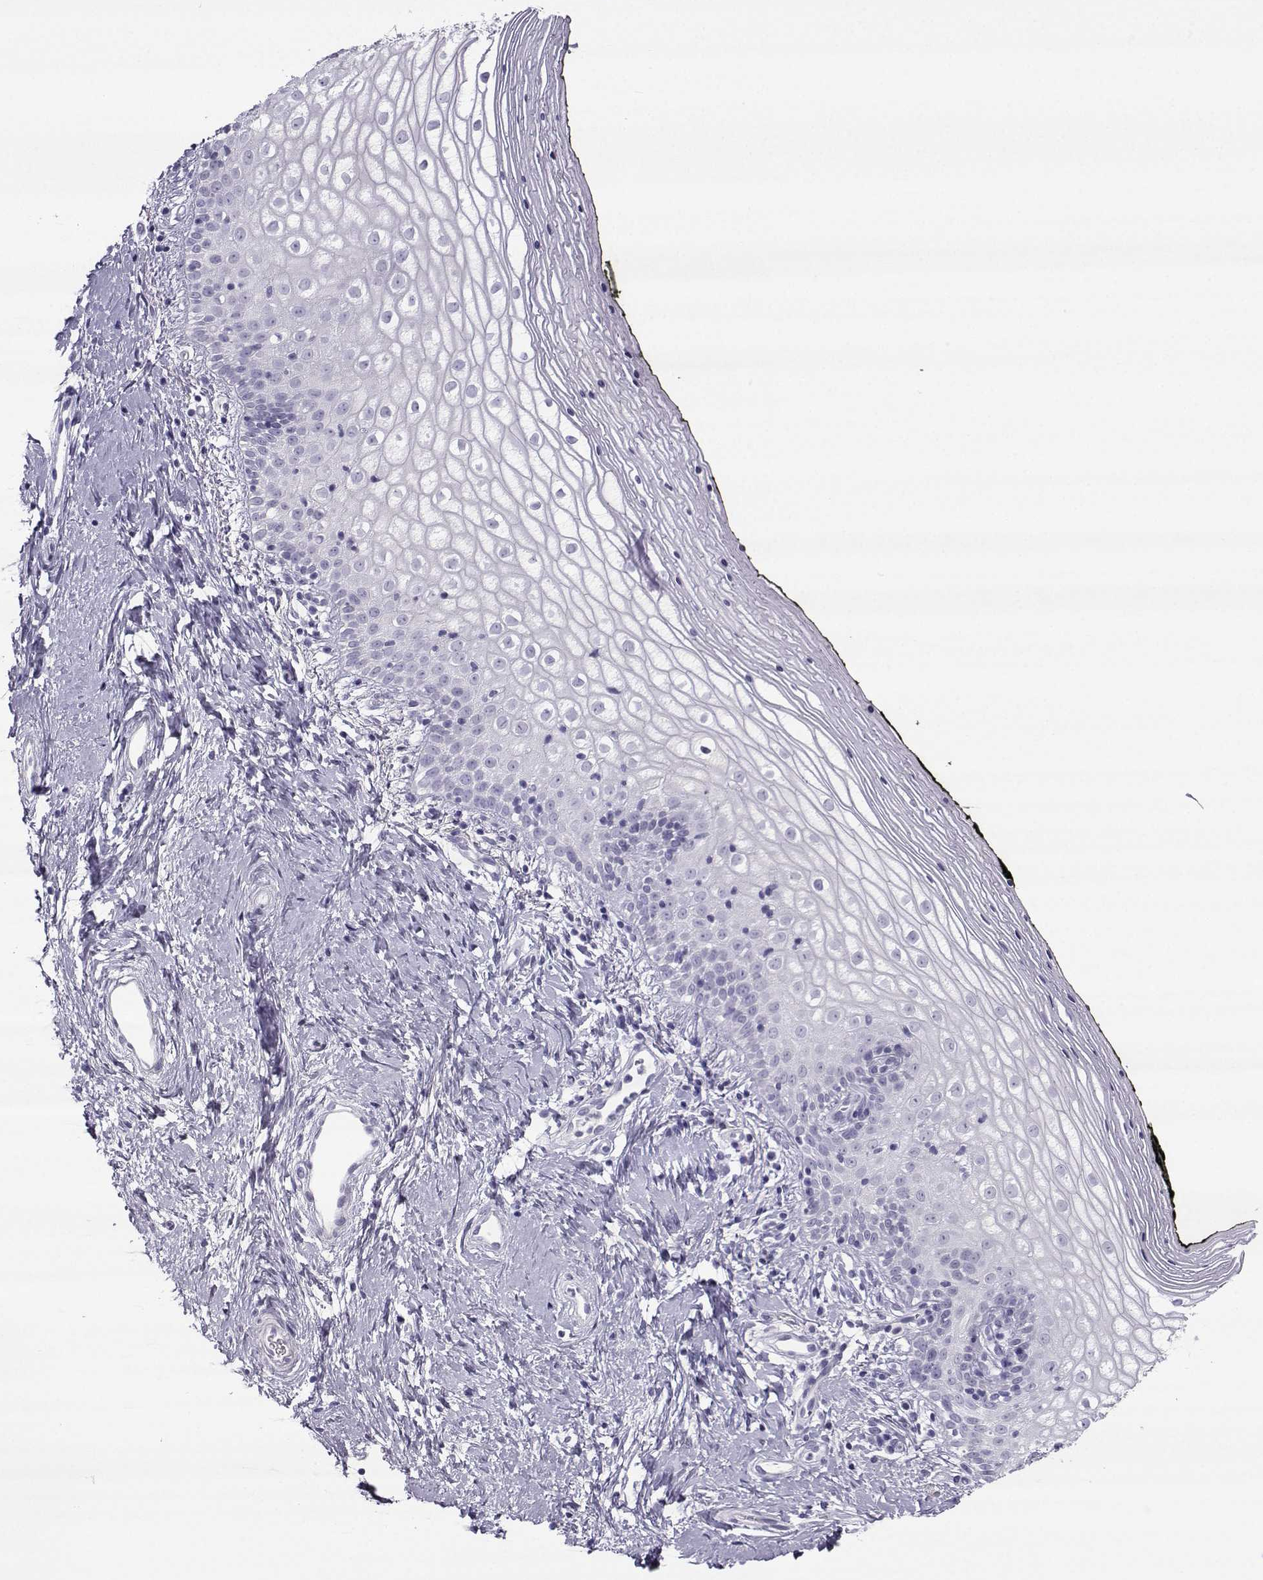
{"staining": {"intensity": "negative", "quantity": "none", "location": "none"}, "tissue": "vagina", "cell_type": "Squamous epithelial cells", "image_type": "normal", "snomed": [{"axis": "morphology", "description": "Normal tissue, NOS"}, {"axis": "topography", "description": "Vagina"}], "caption": "Immunohistochemical staining of unremarkable human vagina shows no significant expression in squamous epithelial cells.", "gene": "ARMC2", "patient": {"sex": "female", "age": 47}}